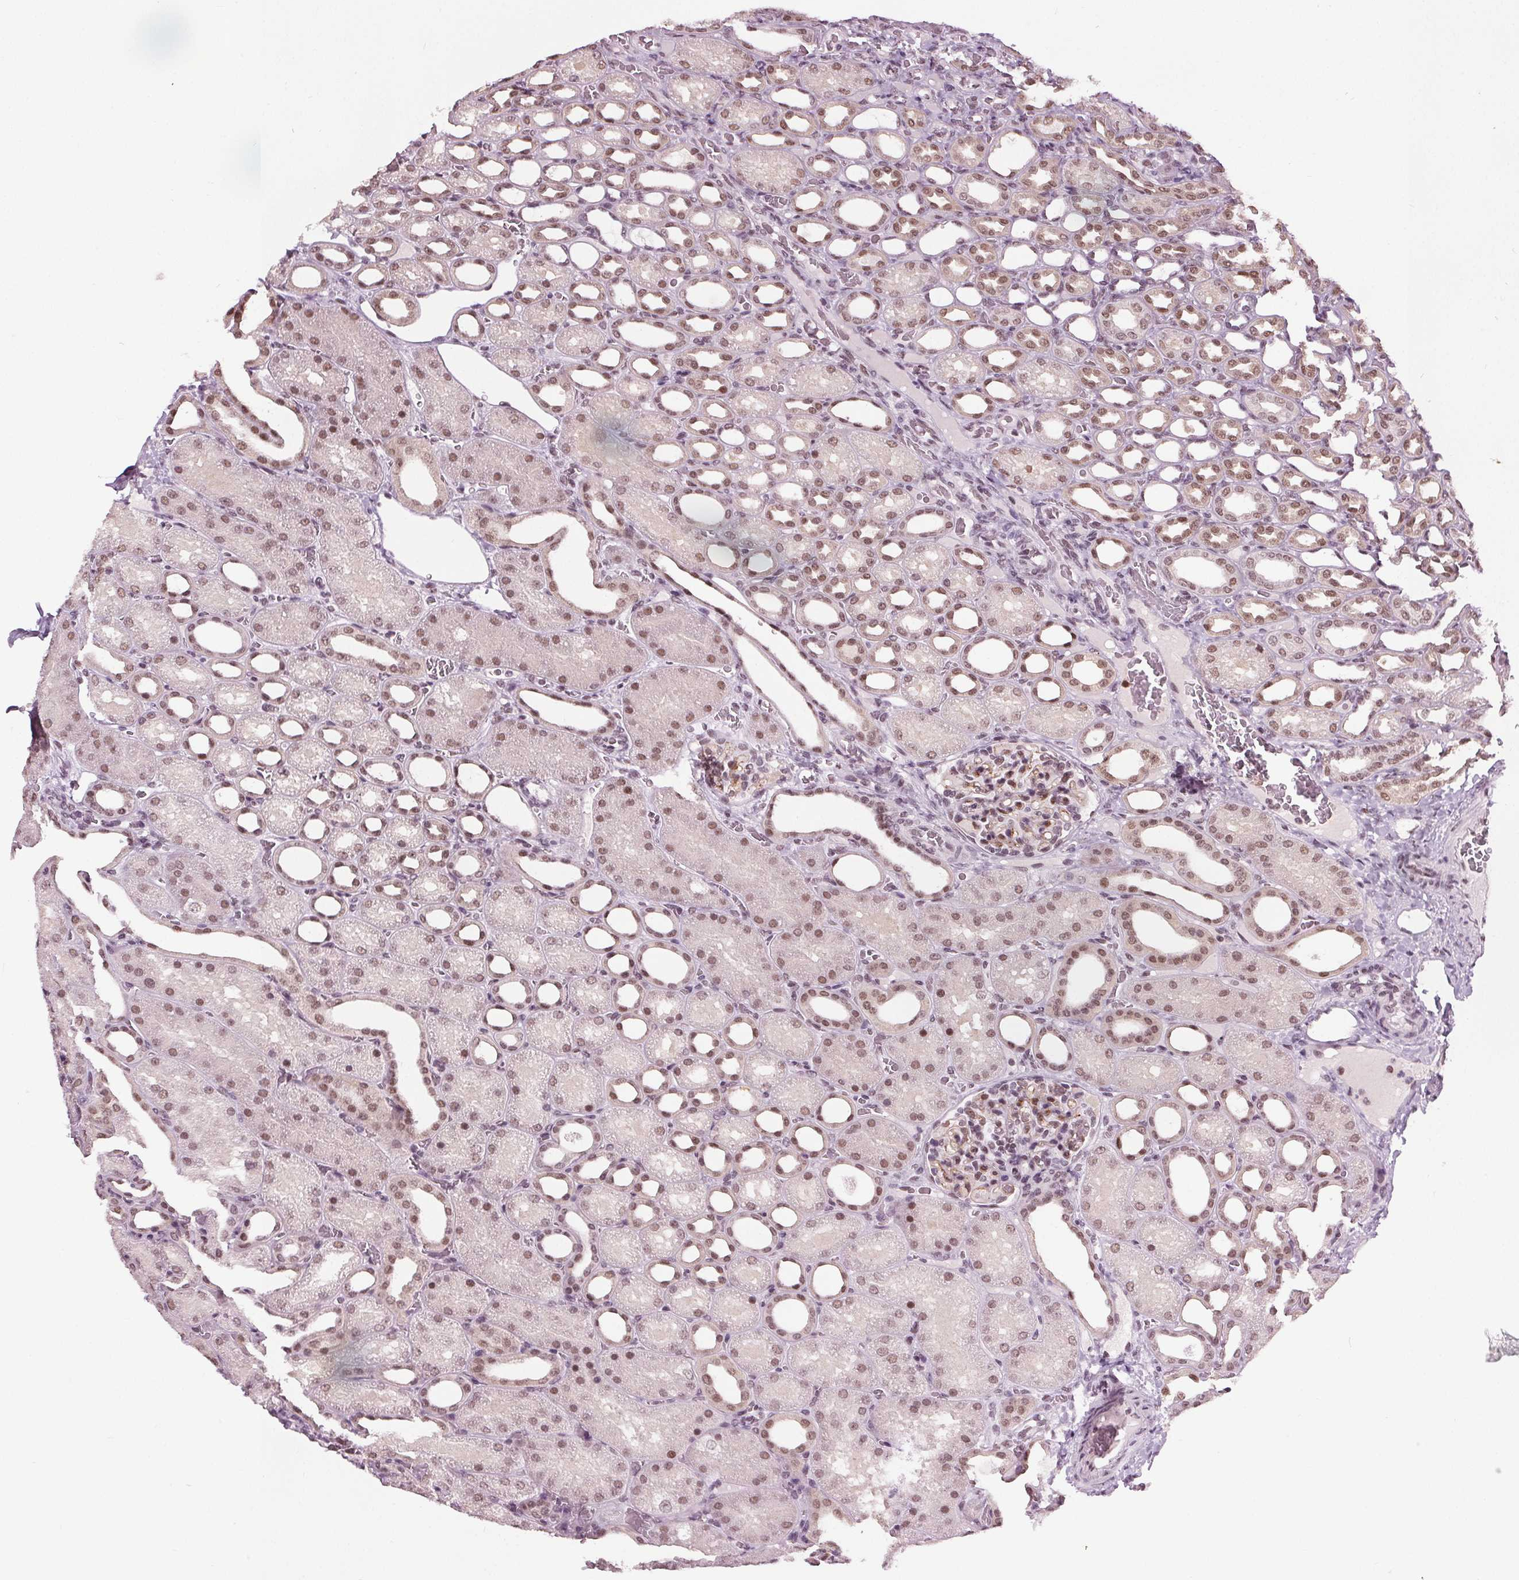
{"staining": {"intensity": "moderate", "quantity": "25%-75%", "location": "nuclear"}, "tissue": "kidney", "cell_type": "Cells in glomeruli", "image_type": "normal", "snomed": [{"axis": "morphology", "description": "Normal tissue, NOS"}, {"axis": "topography", "description": "Kidney"}], "caption": "Immunohistochemical staining of normal human kidney demonstrates 25%-75% levels of moderate nuclear protein expression in about 25%-75% of cells in glomeruli. (DAB IHC, brown staining for protein, blue staining for nuclei).", "gene": "IWS1", "patient": {"sex": "male", "age": 2}}